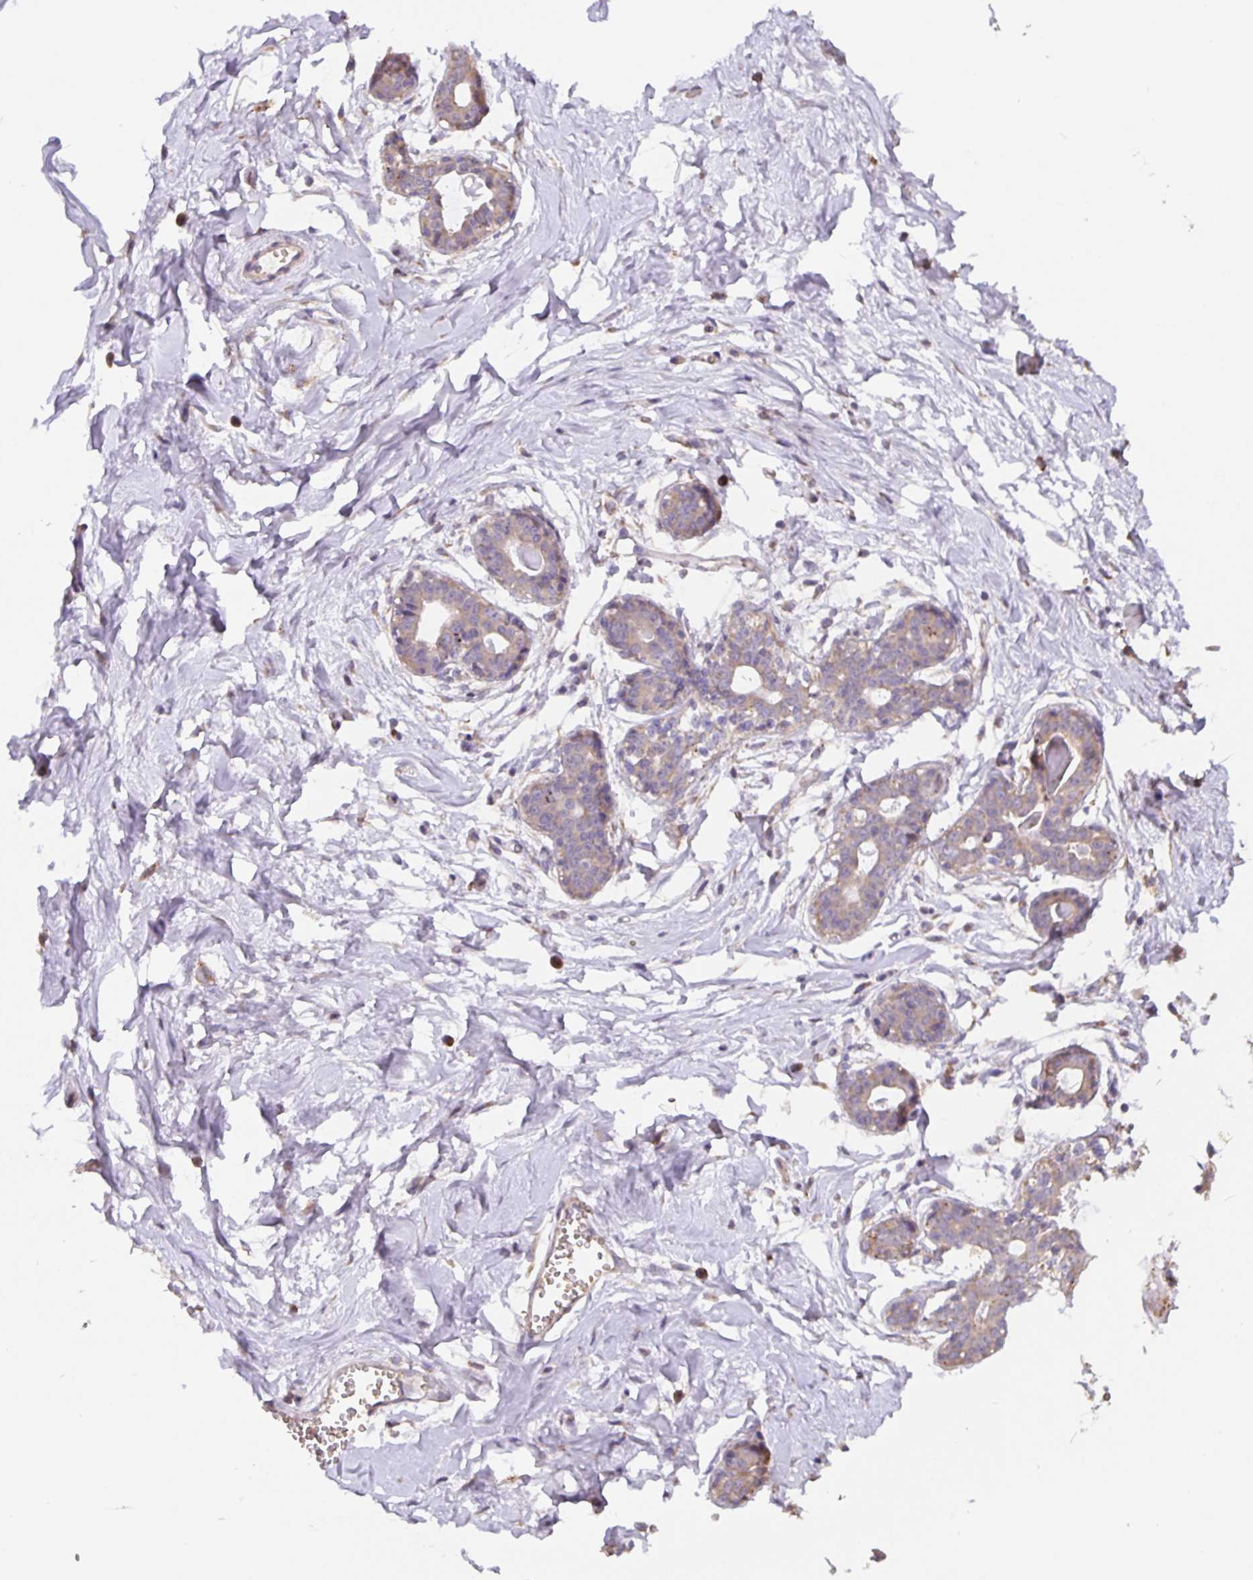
{"staining": {"intensity": "negative", "quantity": "none", "location": "none"}, "tissue": "breast", "cell_type": "Adipocytes", "image_type": "normal", "snomed": [{"axis": "morphology", "description": "Normal tissue, NOS"}, {"axis": "topography", "description": "Breast"}], "caption": "Histopathology image shows no protein positivity in adipocytes of normal breast.", "gene": "TMEM71", "patient": {"sex": "female", "age": 45}}